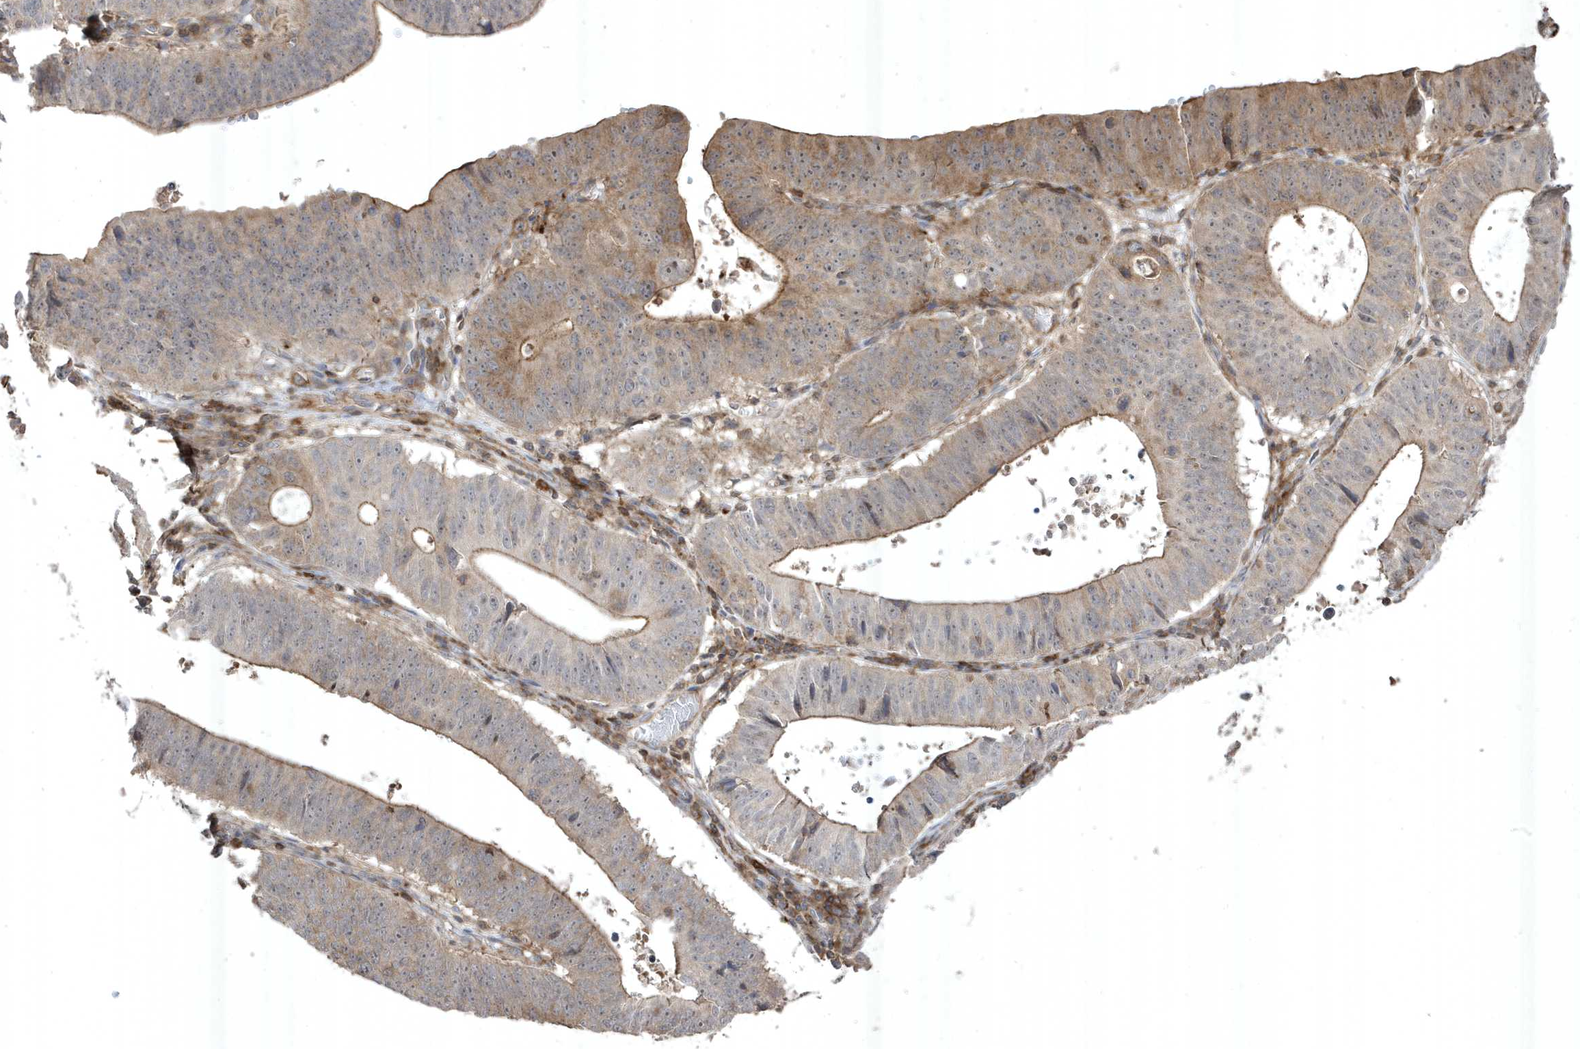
{"staining": {"intensity": "moderate", "quantity": "<25%", "location": "cytoplasmic/membranous,nuclear"}, "tissue": "stomach cancer", "cell_type": "Tumor cells", "image_type": "cancer", "snomed": [{"axis": "morphology", "description": "Adenocarcinoma, NOS"}, {"axis": "topography", "description": "Stomach"}], "caption": "A brown stain shows moderate cytoplasmic/membranous and nuclear positivity of a protein in human stomach cancer tumor cells.", "gene": "CETN3", "patient": {"sex": "male", "age": 59}}